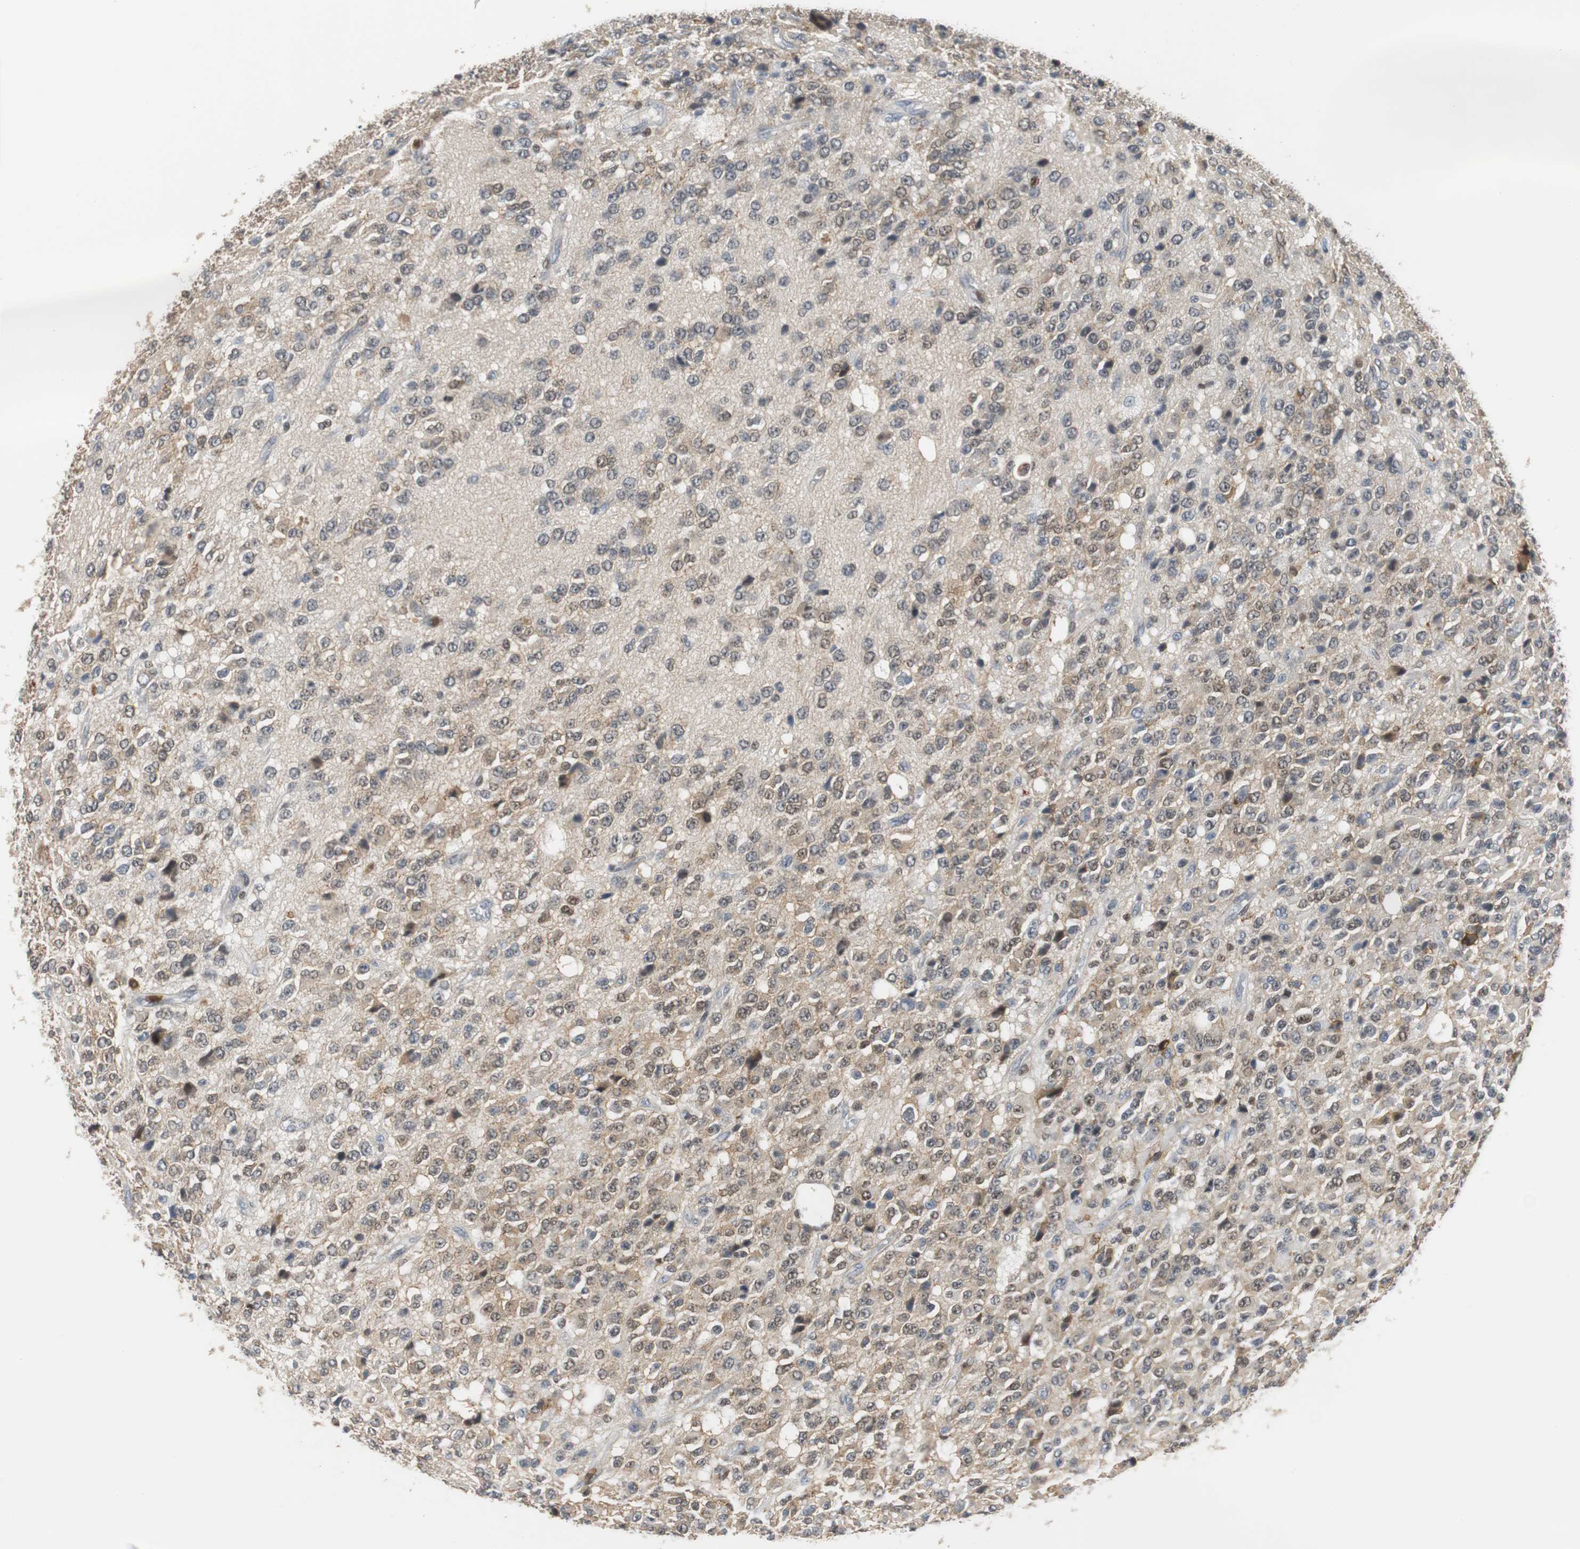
{"staining": {"intensity": "moderate", "quantity": ">75%", "location": "cytoplasmic/membranous,nuclear"}, "tissue": "glioma", "cell_type": "Tumor cells", "image_type": "cancer", "snomed": [{"axis": "morphology", "description": "Glioma, malignant, High grade"}, {"axis": "topography", "description": "pancreas cauda"}], "caption": "Brown immunohistochemical staining in human malignant glioma (high-grade) reveals moderate cytoplasmic/membranous and nuclear expression in approximately >75% of tumor cells. The protein of interest is shown in brown color, while the nuclei are stained blue.", "gene": "SIRT1", "patient": {"sex": "male", "age": 60}}